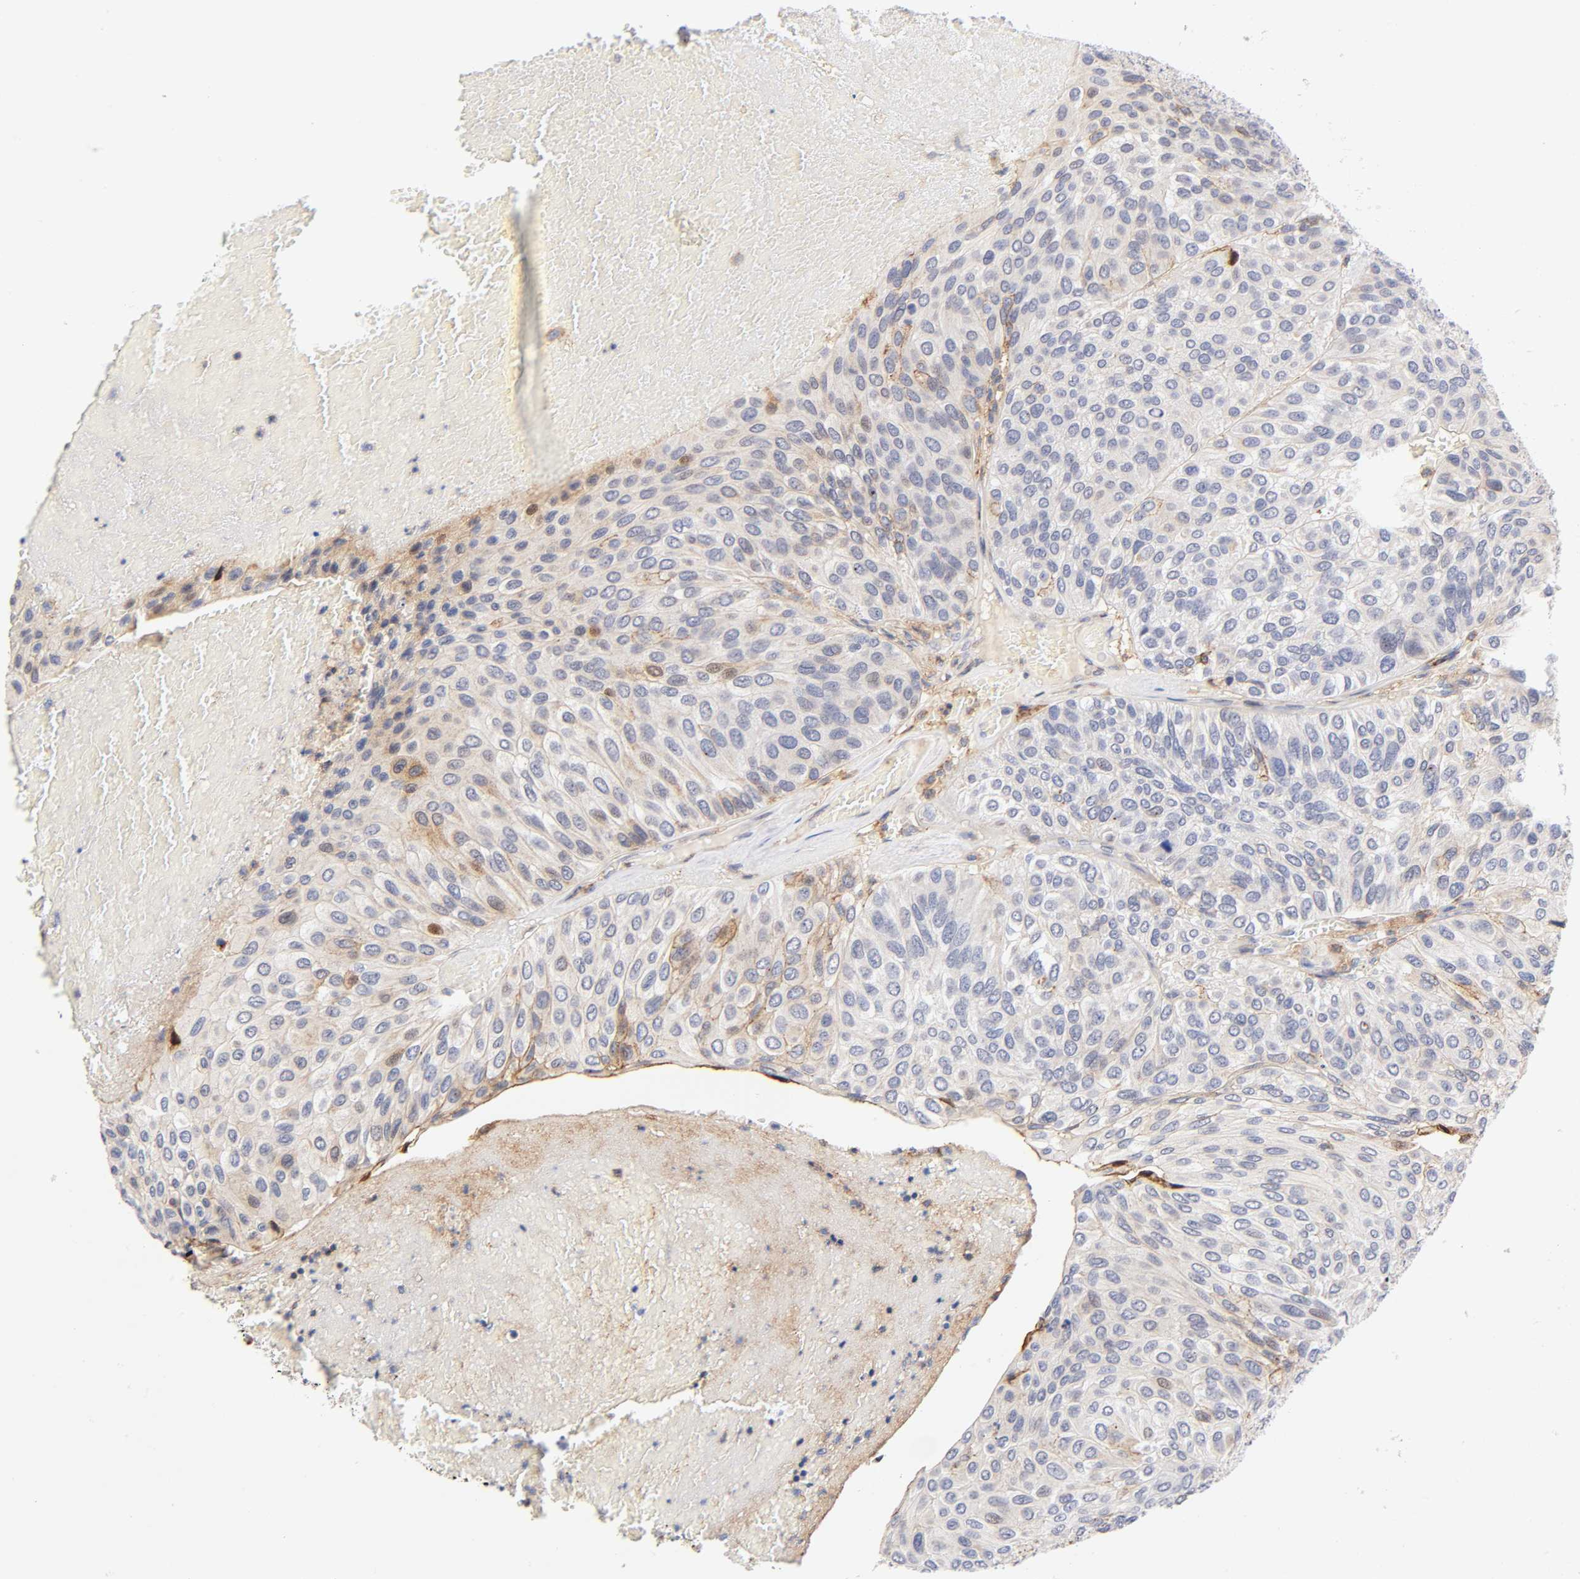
{"staining": {"intensity": "moderate", "quantity": "25%-75%", "location": "cytoplasmic/membranous"}, "tissue": "urothelial cancer", "cell_type": "Tumor cells", "image_type": "cancer", "snomed": [{"axis": "morphology", "description": "Urothelial carcinoma, High grade"}, {"axis": "topography", "description": "Urinary bladder"}], "caption": "The histopathology image reveals staining of urothelial cancer, revealing moderate cytoplasmic/membranous protein expression (brown color) within tumor cells.", "gene": "ANXA7", "patient": {"sex": "male", "age": 66}}